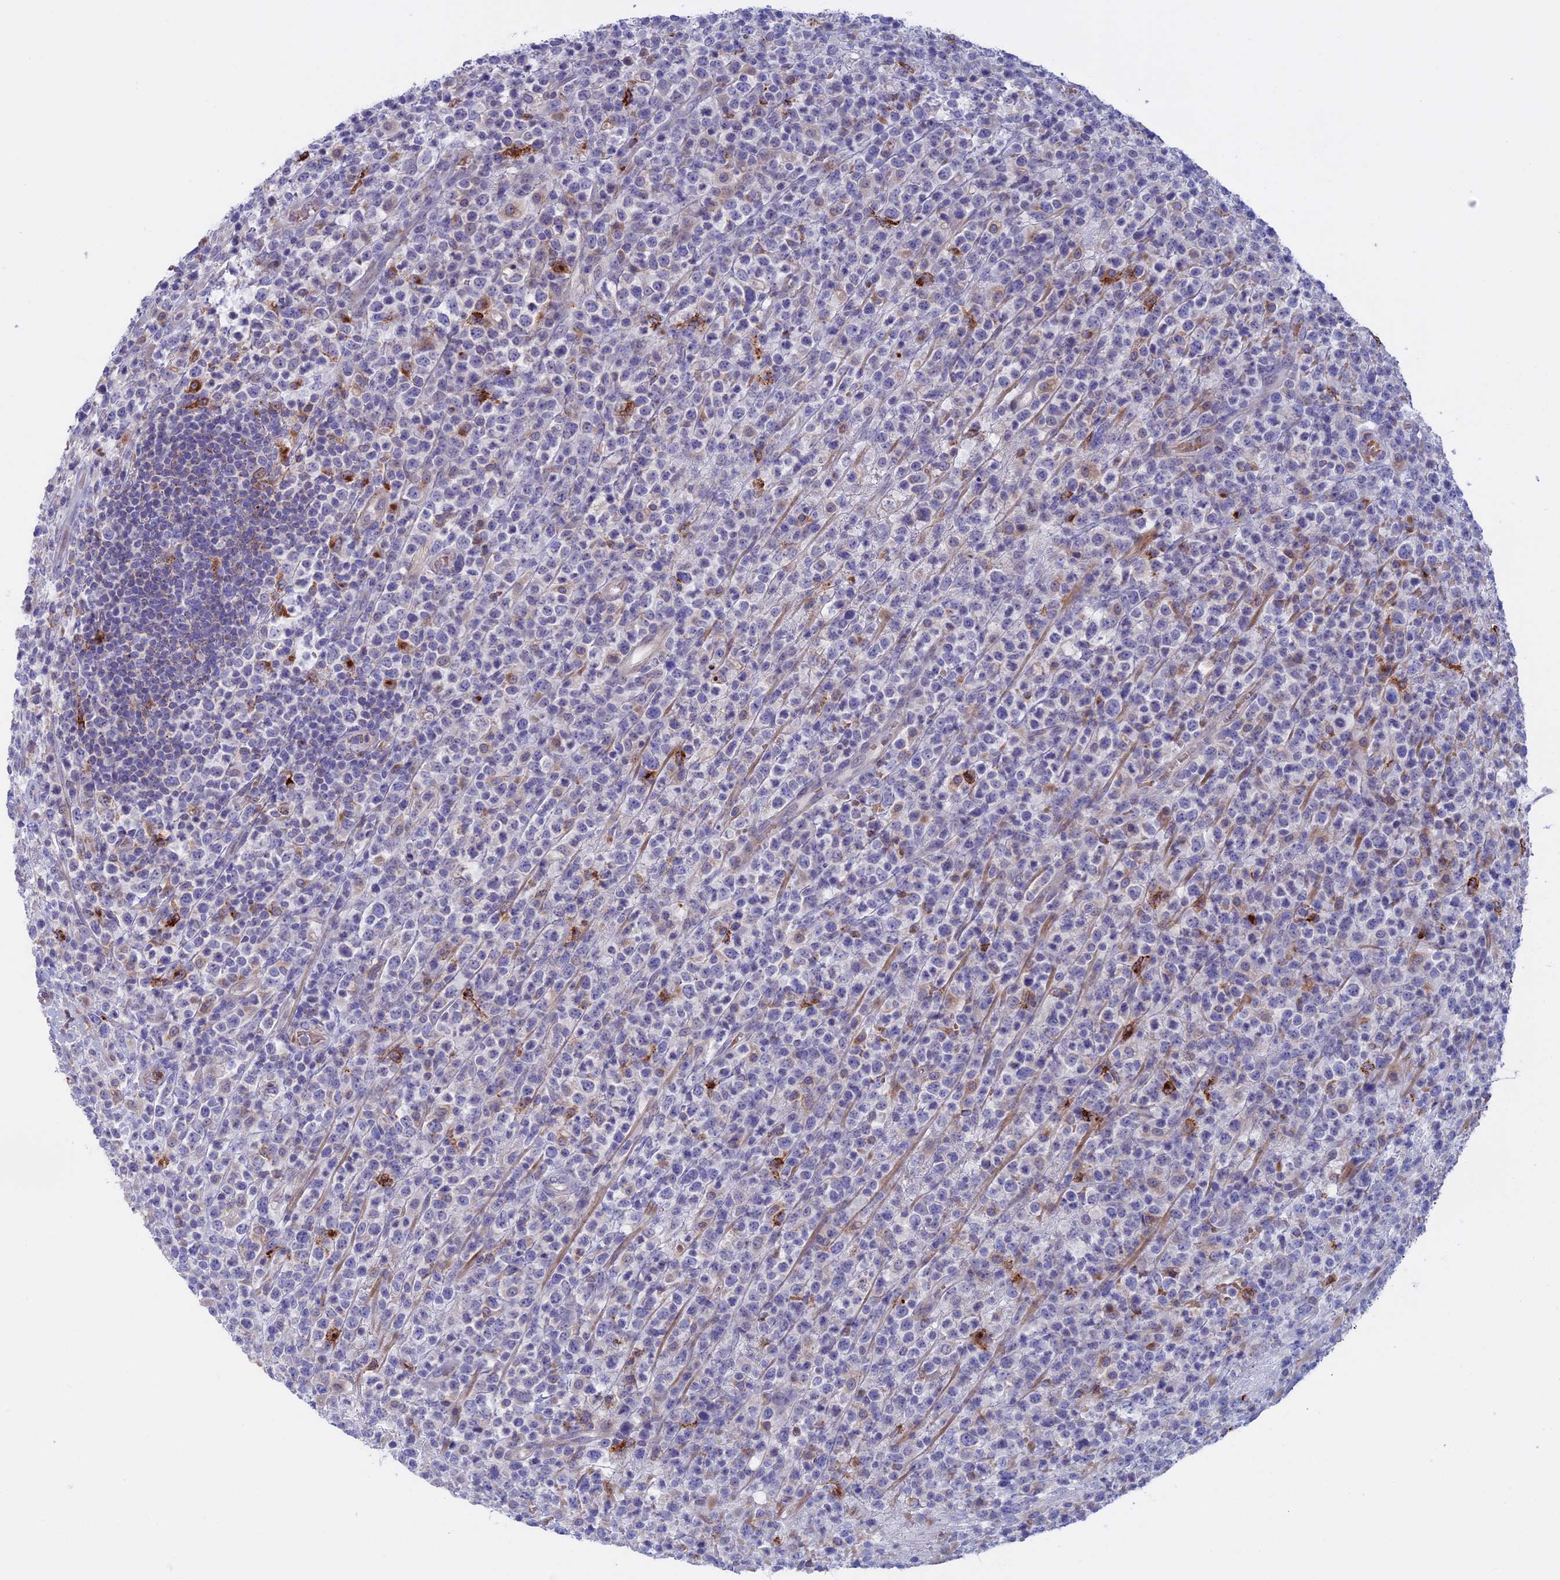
{"staining": {"intensity": "negative", "quantity": "none", "location": "none"}, "tissue": "lymphoma", "cell_type": "Tumor cells", "image_type": "cancer", "snomed": [{"axis": "morphology", "description": "Malignant lymphoma, non-Hodgkin's type, High grade"}, {"axis": "topography", "description": "Colon"}], "caption": "Tumor cells show no significant expression in high-grade malignant lymphoma, non-Hodgkin's type.", "gene": "SLC2A6", "patient": {"sex": "female", "age": 53}}